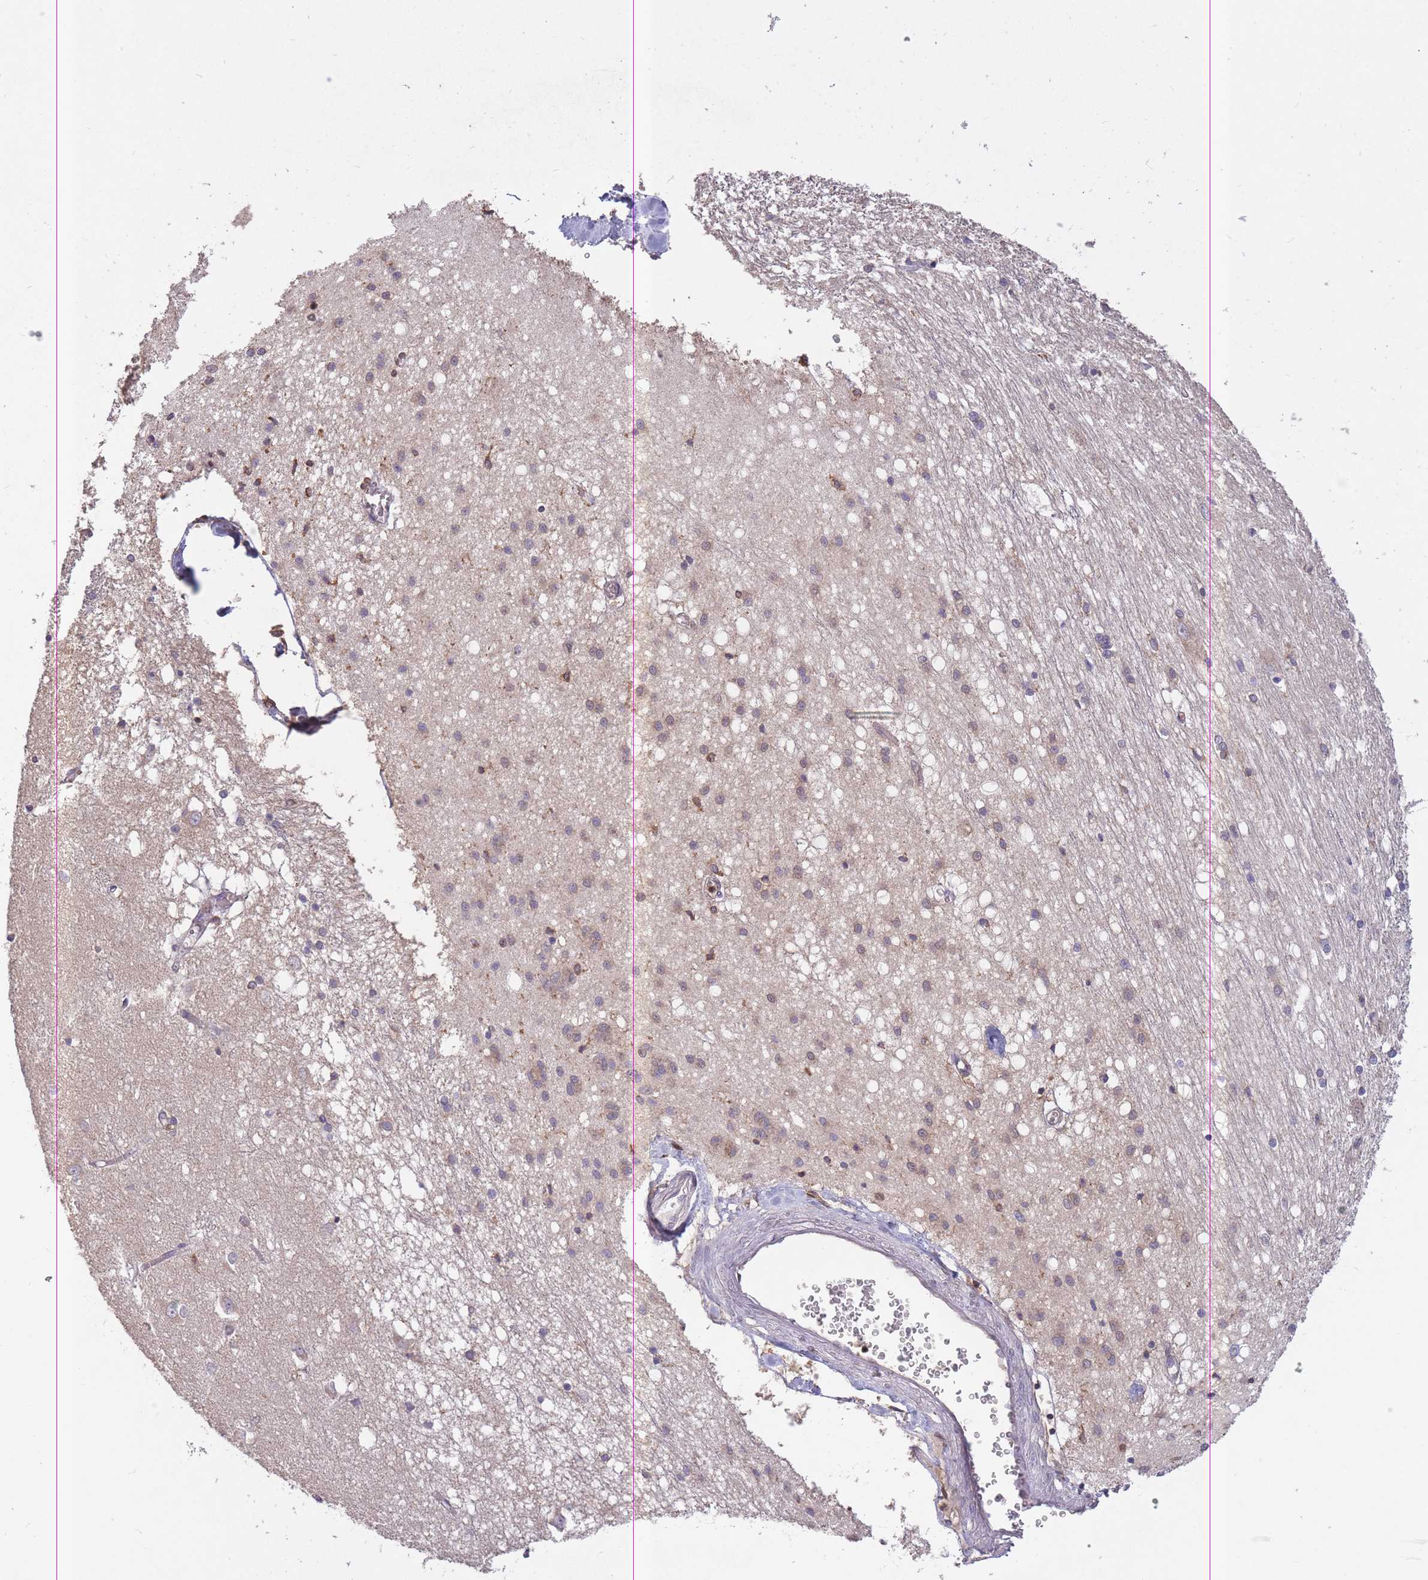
{"staining": {"intensity": "weak", "quantity": "<25%", "location": "cytoplasmic/membranous"}, "tissue": "caudate", "cell_type": "Glial cells", "image_type": "normal", "snomed": [{"axis": "morphology", "description": "Normal tissue, NOS"}, {"axis": "topography", "description": "Lateral ventricle wall"}], "caption": "The image demonstrates no significant positivity in glial cells of caudate. (Immunohistochemistry, brightfield microscopy, high magnification).", "gene": "GMIP", "patient": {"sex": "male", "age": 37}}